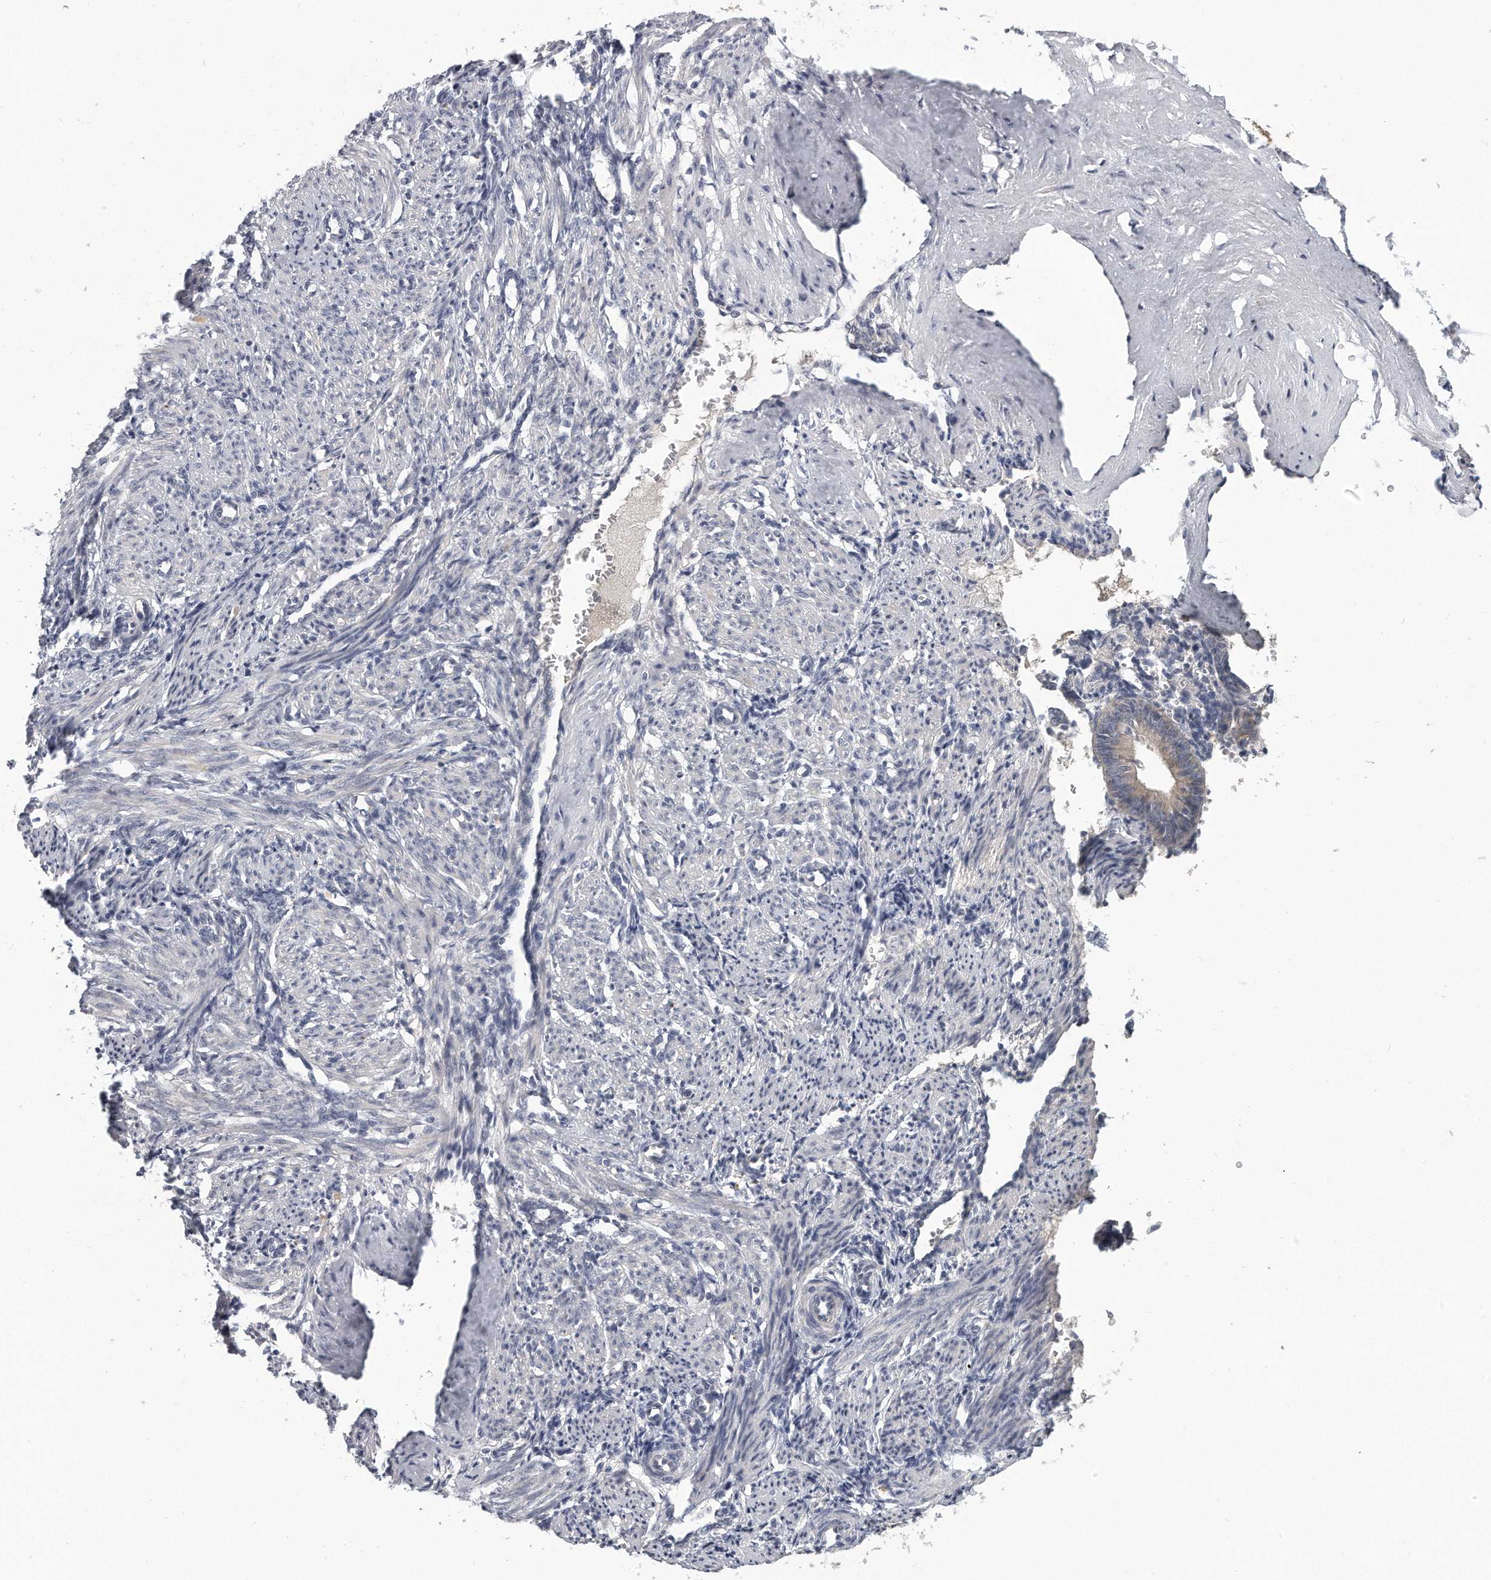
{"staining": {"intensity": "negative", "quantity": "none", "location": "none"}, "tissue": "smooth muscle", "cell_type": "Smooth muscle cells", "image_type": "normal", "snomed": [{"axis": "morphology", "description": "Normal tissue, NOS"}, {"axis": "topography", "description": "Endometrium"}], "caption": "Immunohistochemistry photomicrograph of normal human smooth muscle stained for a protein (brown), which demonstrates no expression in smooth muscle cells.", "gene": "KLHL7", "patient": {"sex": "female", "age": 33}}